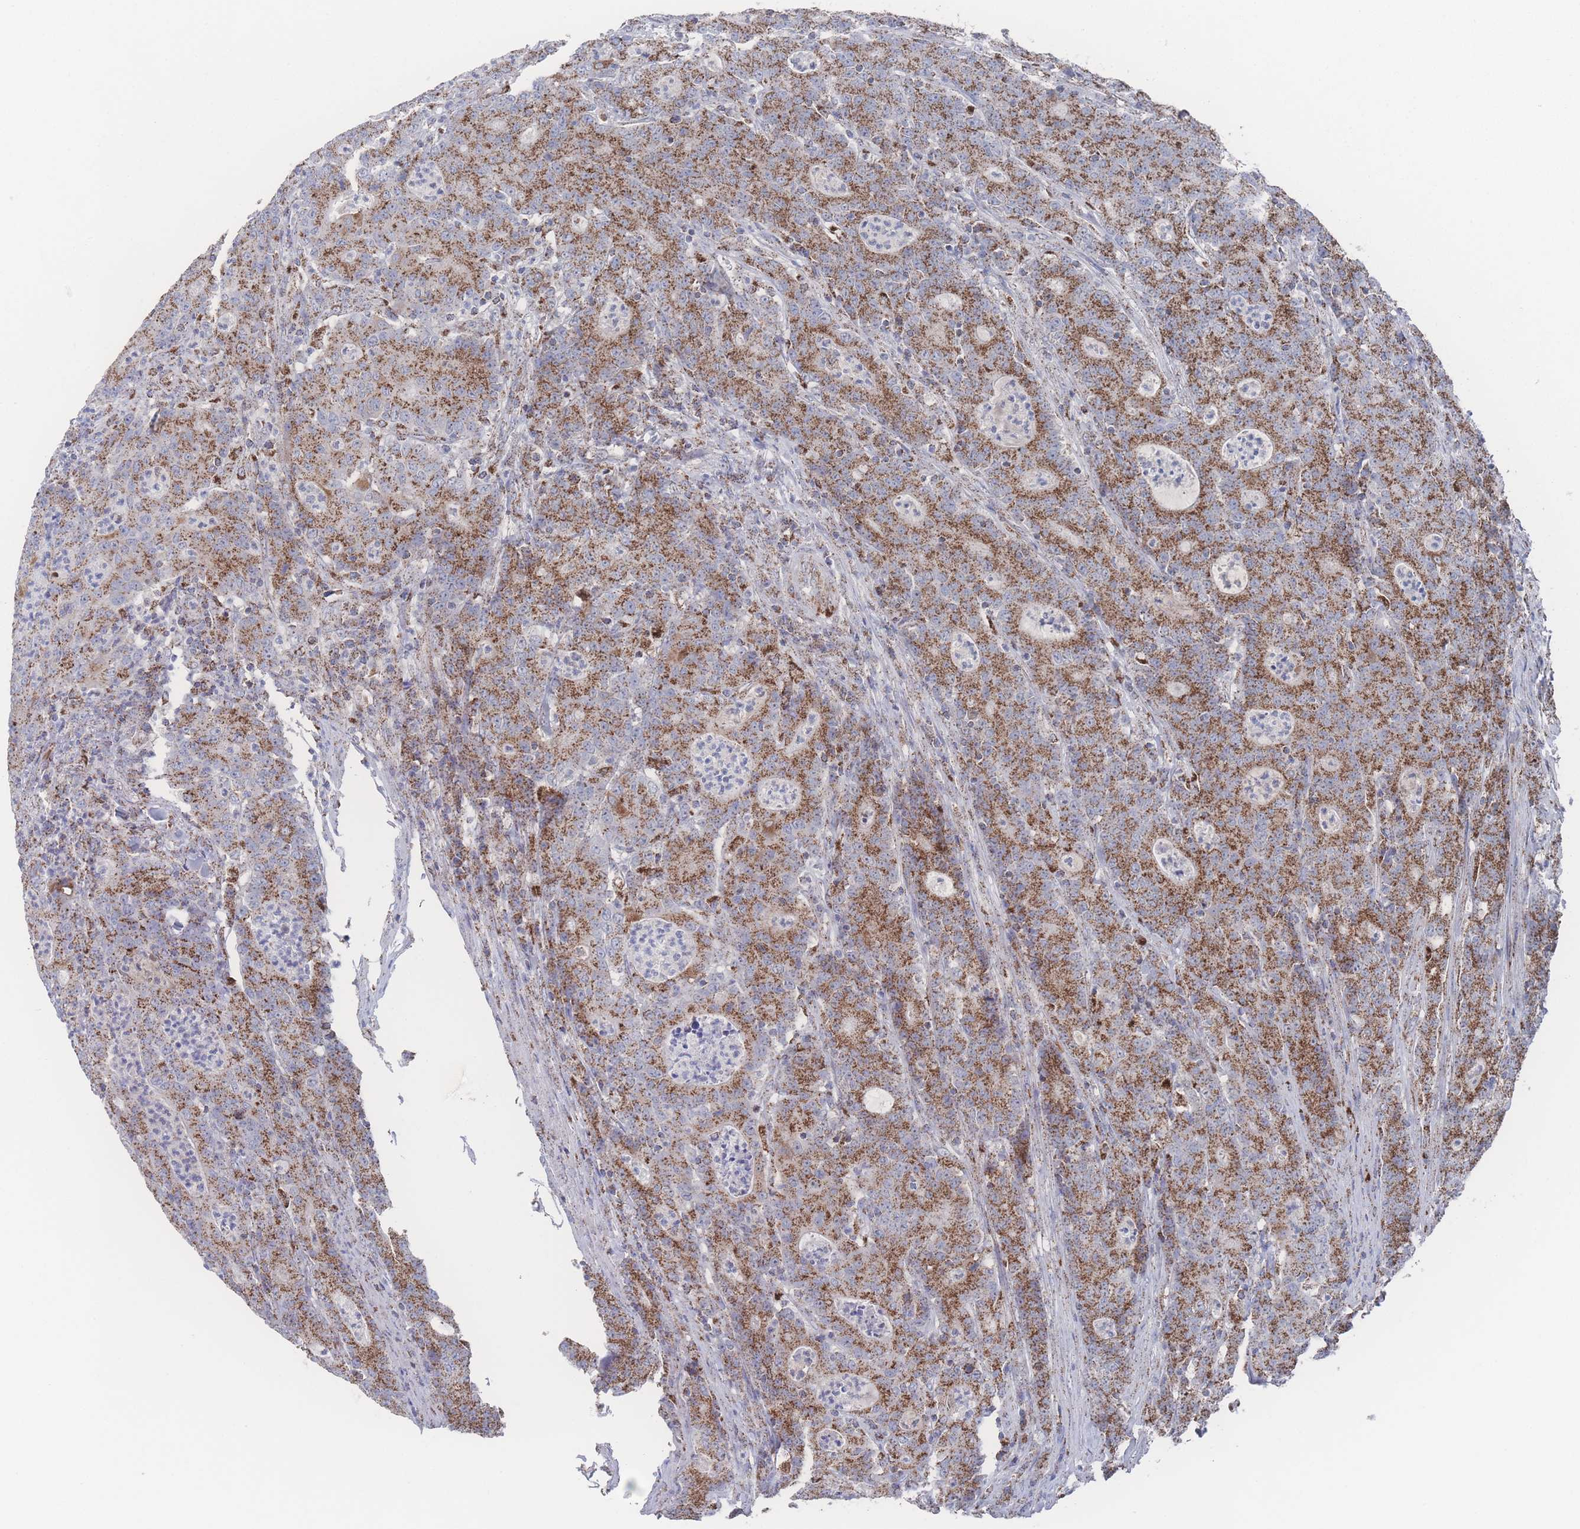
{"staining": {"intensity": "strong", "quantity": ">75%", "location": "cytoplasmic/membranous"}, "tissue": "colorectal cancer", "cell_type": "Tumor cells", "image_type": "cancer", "snomed": [{"axis": "morphology", "description": "Adenocarcinoma, NOS"}, {"axis": "topography", "description": "Colon"}], "caption": "Colorectal cancer (adenocarcinoma) tissue exhibits strong cytoplasmic/membranous expression in about >75% of tumor cells", "gene": "PEX14", "patient": {"sex": "male", "age": 83}}